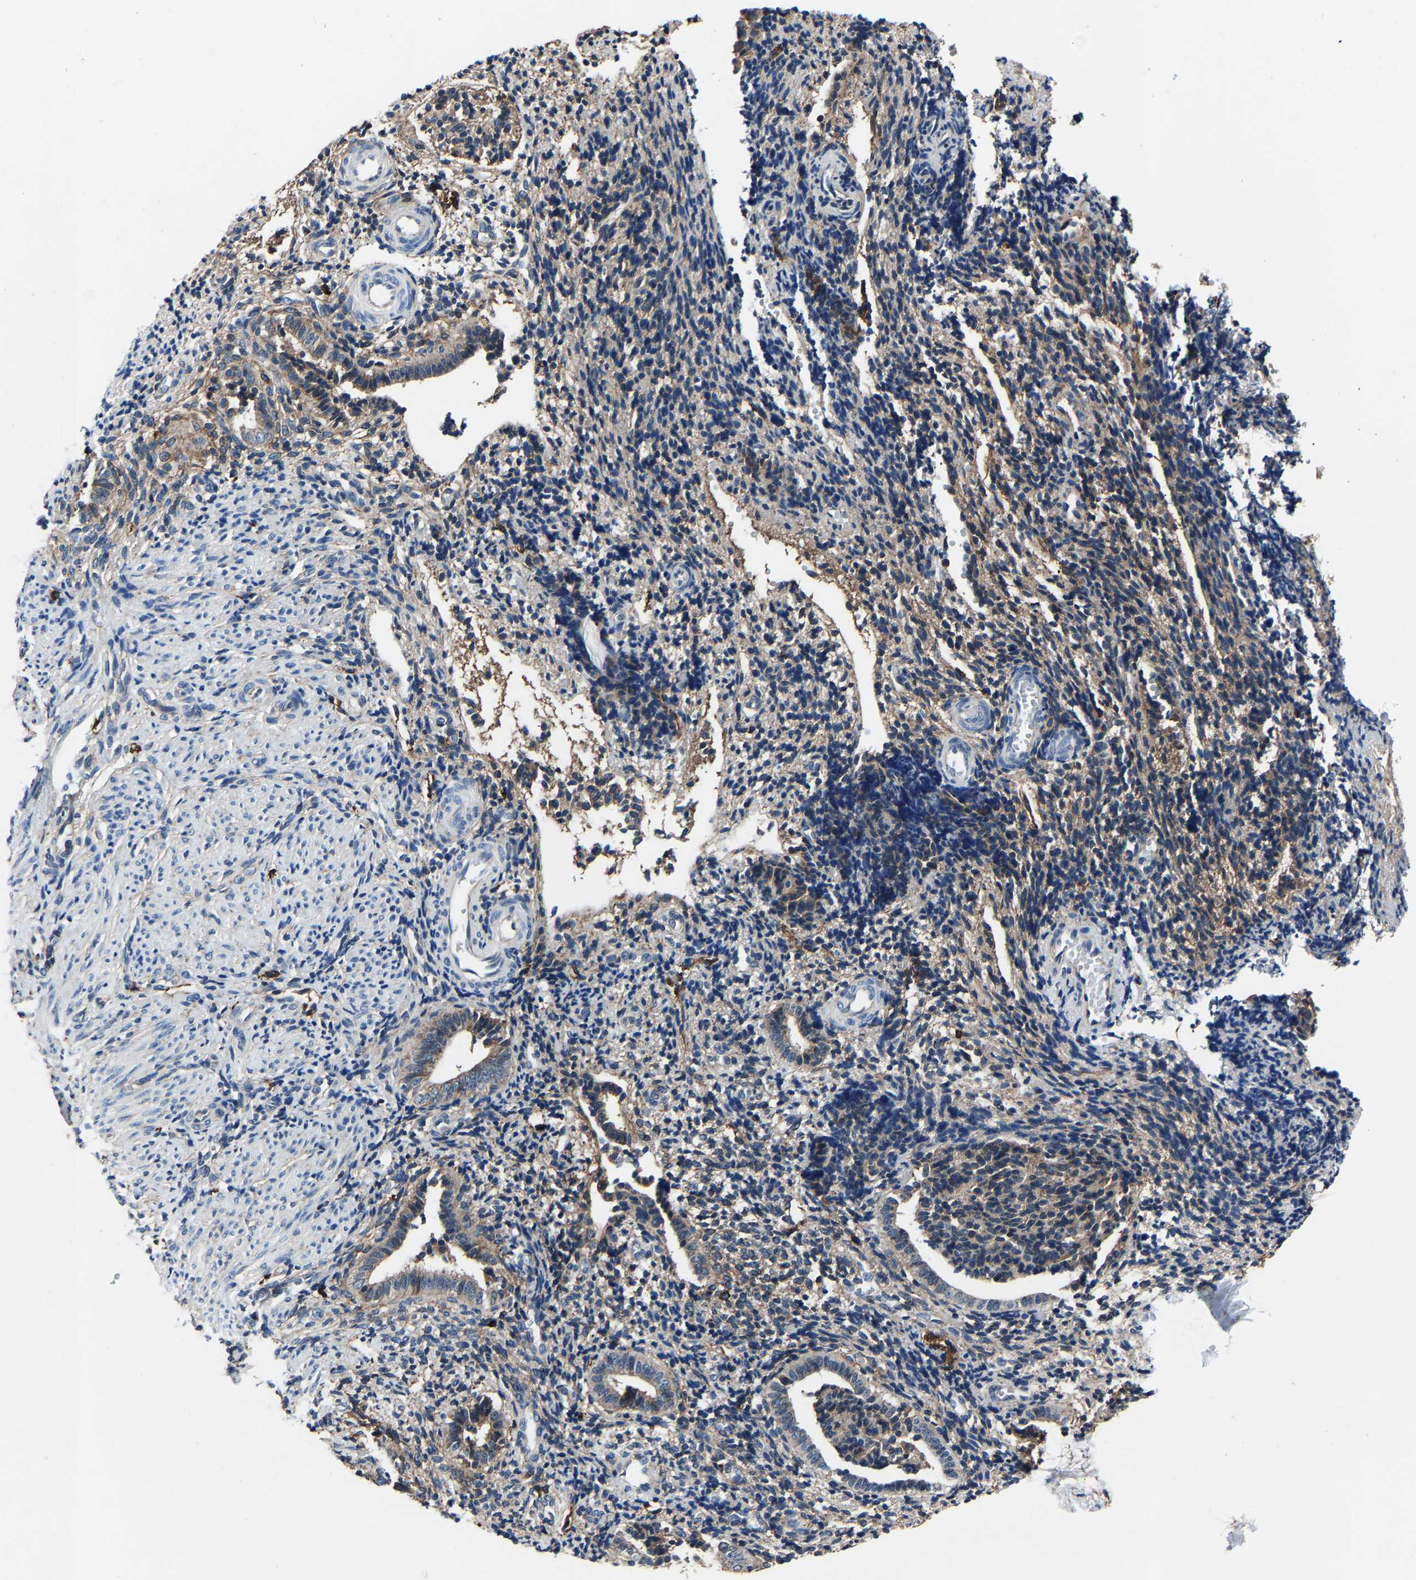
{"staining": {"intensity": "moderate", "quantity": "25%-75%", "location": "cytoplasmic/membranous"}, "tissue": "endometrium", "cell_type": "Cells in endometrial stroma", "image_type": "normal", "snomed": [{"axis": "morphology", "description": "Normal tissue, NOS"}, {"axis": "topography", "description": "Uterus"}, {"axis": "topography", "description": "Endometrium"}], "caption": "Moderate cytoplasmic/membranous staining for a protein is seen in about 25%-75% of cells in endometrial stroma of unremarkable endometrium using immunohistochemistry.", "gene": "KIAA1958", "patient": {"sex": "female", "age": 33}}